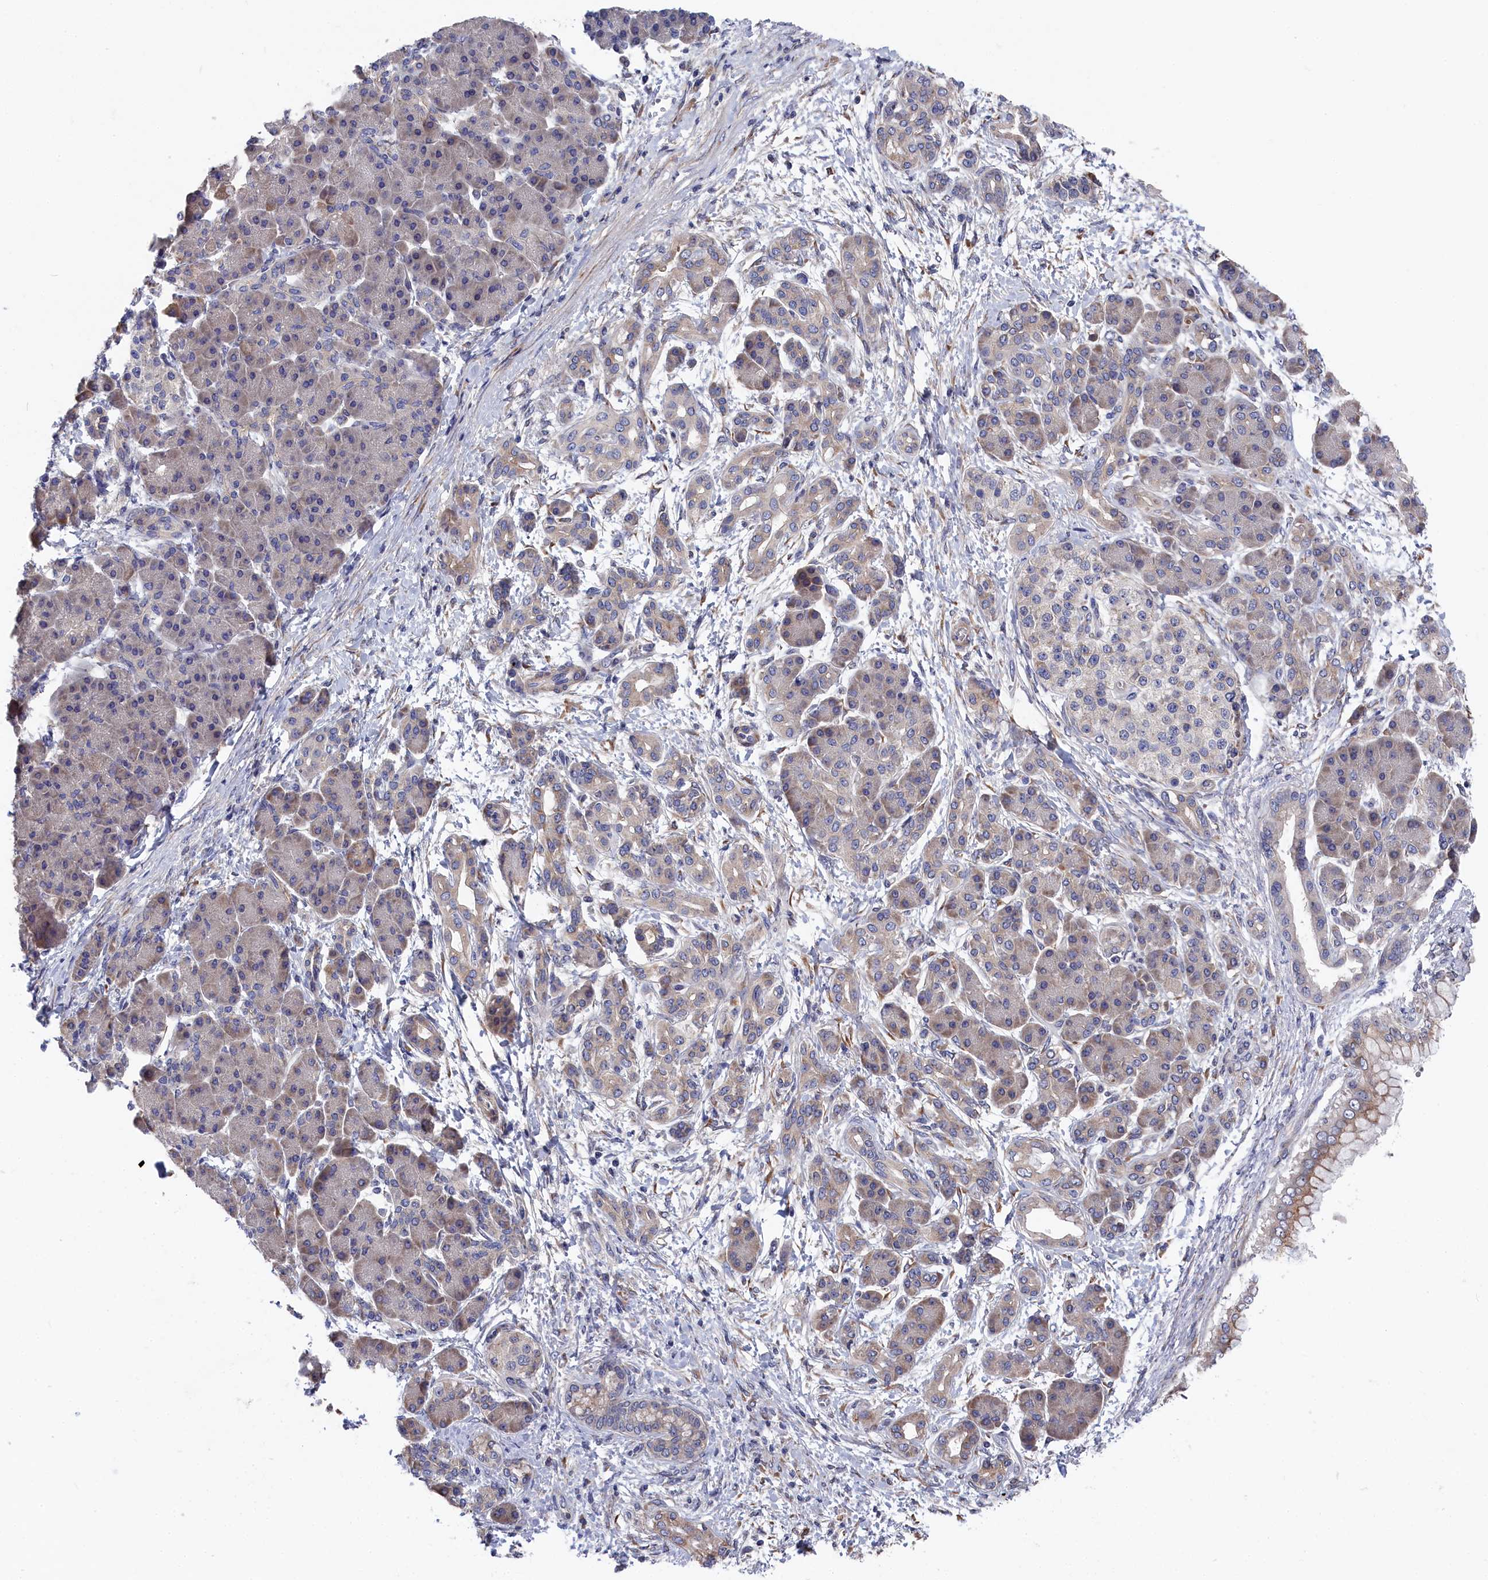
{"staining": {"intensity": "weak", "quantity": "25%-75%", "location": "cytoplasmic/membranous"}, "tissue": "pancreatic cancer", "cell_type": "Tumor cells", "image_type": "cancer", "snomed": [{"axis": "morphology", "description": "Normal tissue, NOS"}, {"axis": "morphology", "description": "Adenocarcinoma, NOS"}, {"axis": "topography", "description": "Pancreas"}], "caption": "IHC (DAB) staining of human pancreatic adenocarcinoma displays weak cytoplasmic/membranous protein positivity in approximately 25%-75% of tumor cells.", "gene": "CYB5D2", "patient": {"sex": "female", "age": 55}}